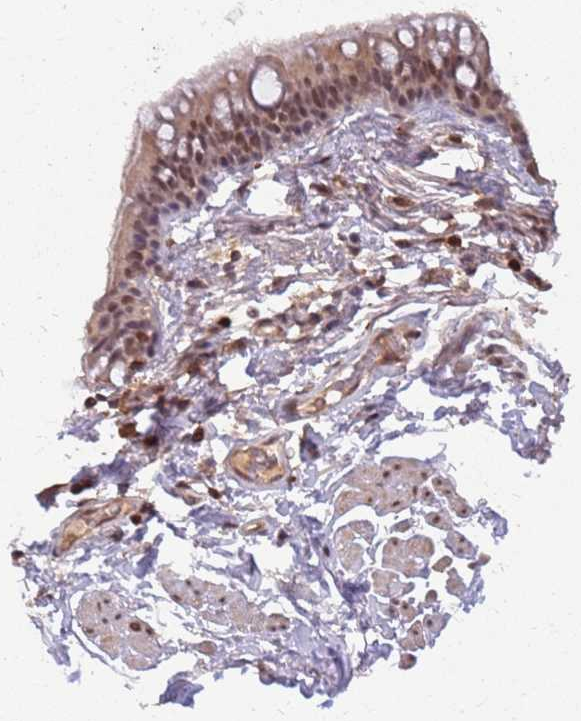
{"staining": {"intensity": "moderate", "quantity": ">75%", "location": "cytoplasmic/membranous"}, "tissue": "adipose tissue", "cell_type": "Adipocytes", "image_type": "normal", "snomed": [{"axis": "morphology", "description": "Normal tissue, NOS"}, {"axis": "topography", "description": "Lymph node"}, {"axis": "topography", "description": "Bronchus"}], "caption": "Adipocytes exhibit moderate cytoplasmic/membranous positivity in about >75% of cells in normal adipose tissue.", "gene": "GBP2", "patient": {"sex": "male", "age": 63}}